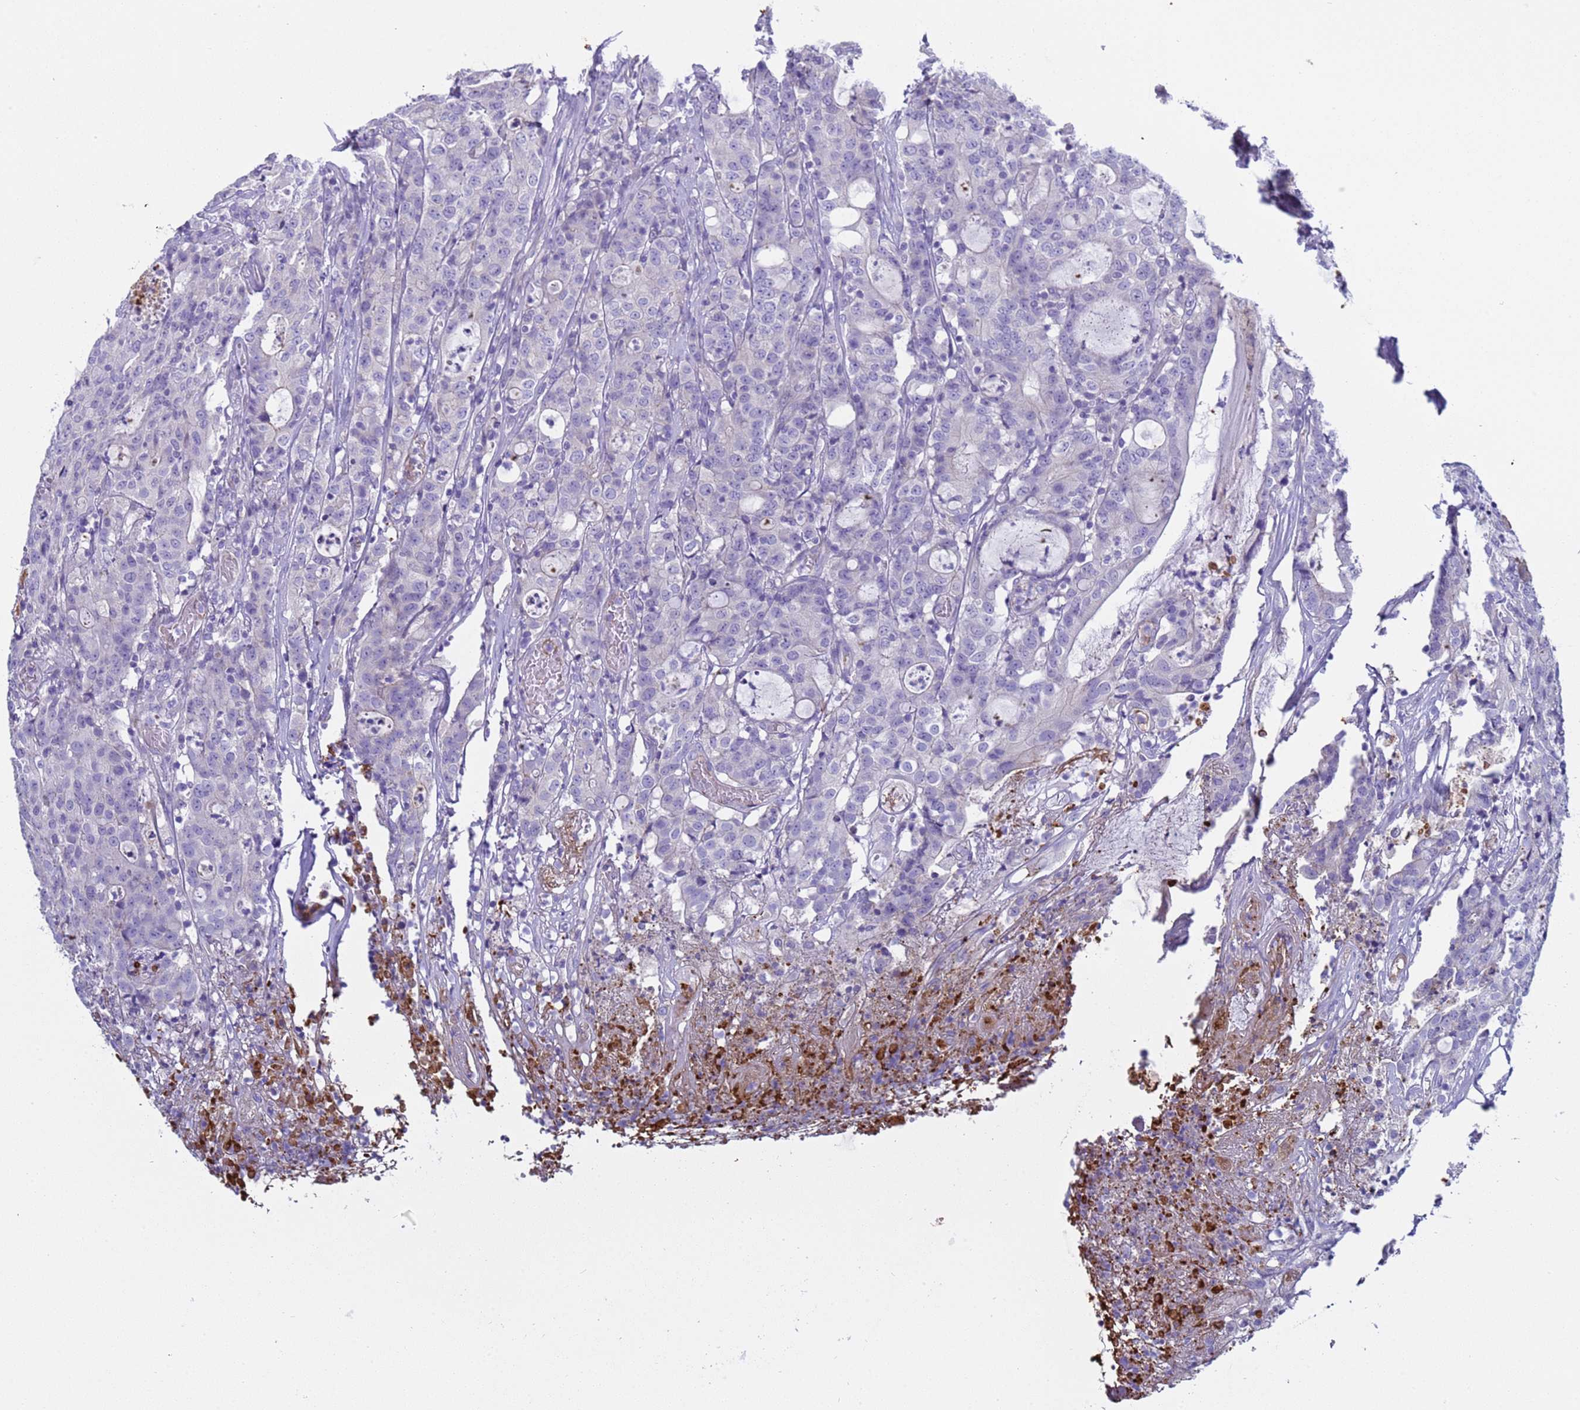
{"staining": {"intensity": "negative", "quantity": "none", "location": "none"}, "tissue": "colorectal cancer", "cell_type": "Tumor cells", "image_type": "cancer", "snomed": [{"axis": "morphology", "description": "Adenocarcinoma, NOS"}, {"axis": "topography", "description": "Colon"}], "caption": "The histopathology image demonstrates no significant expression in tumor cells of adenocarcinoma (colorectal).", "gene": "C4orf46", "patient": {"sex": "male", "age": 83}}